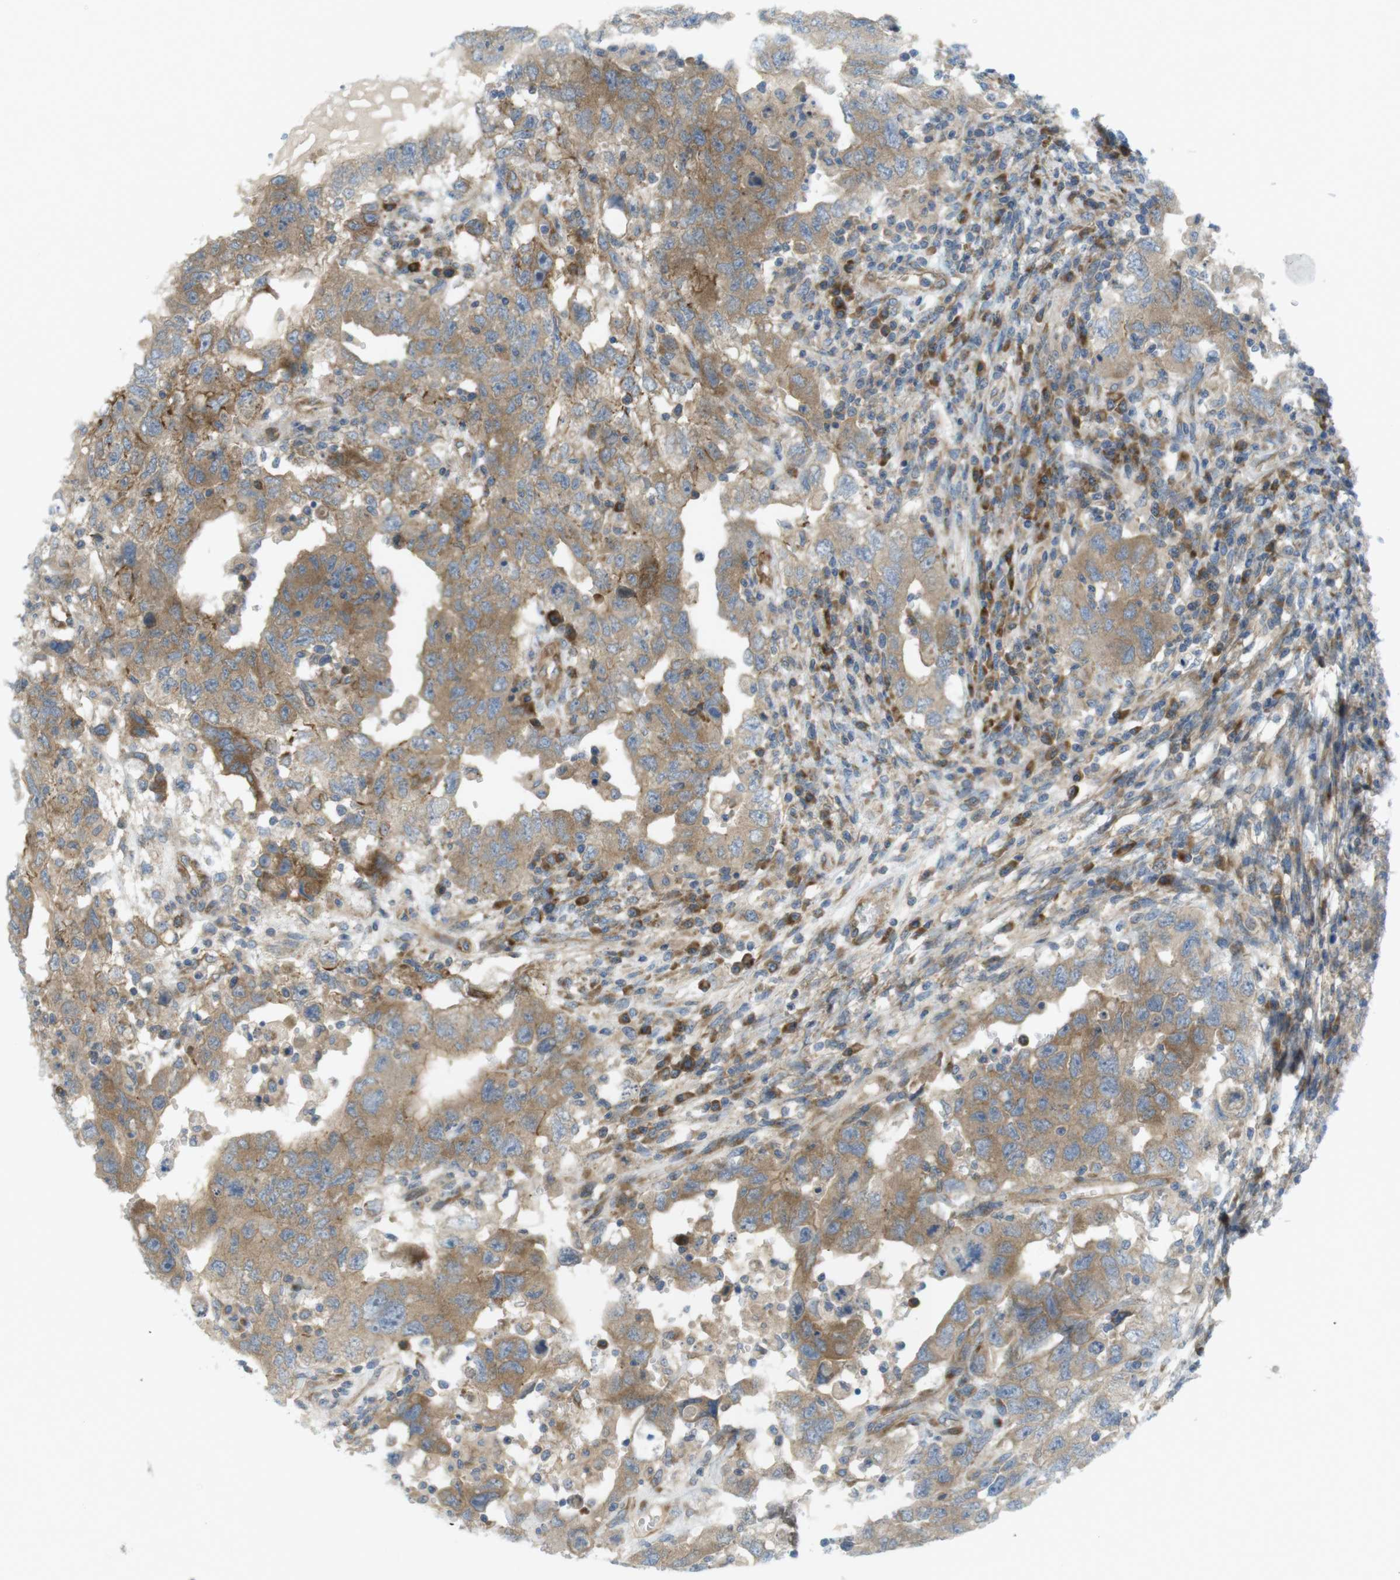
{"staining": {"intensity": "moderate", "quantity": ">75%", "location": "cytoplasmic/membranous"}, "tissue": "testis cancer", "cell_type": "Tumor cells", "image_type": "cancer", "snomed": [{"axis": "morphology", "description": "Carcinoma, Embryonal, NOS"}, {"axis": "topography", "description": "Testis"}], "caption": "Testis cancer stained with DAB immunohistochemistry (IHC) shows medium levels of moderate cytoplasmic/membranous staining in about >75% of tumor cells.", "gene": "GJC3", "patient": {"sex": "male", "age": 26}}